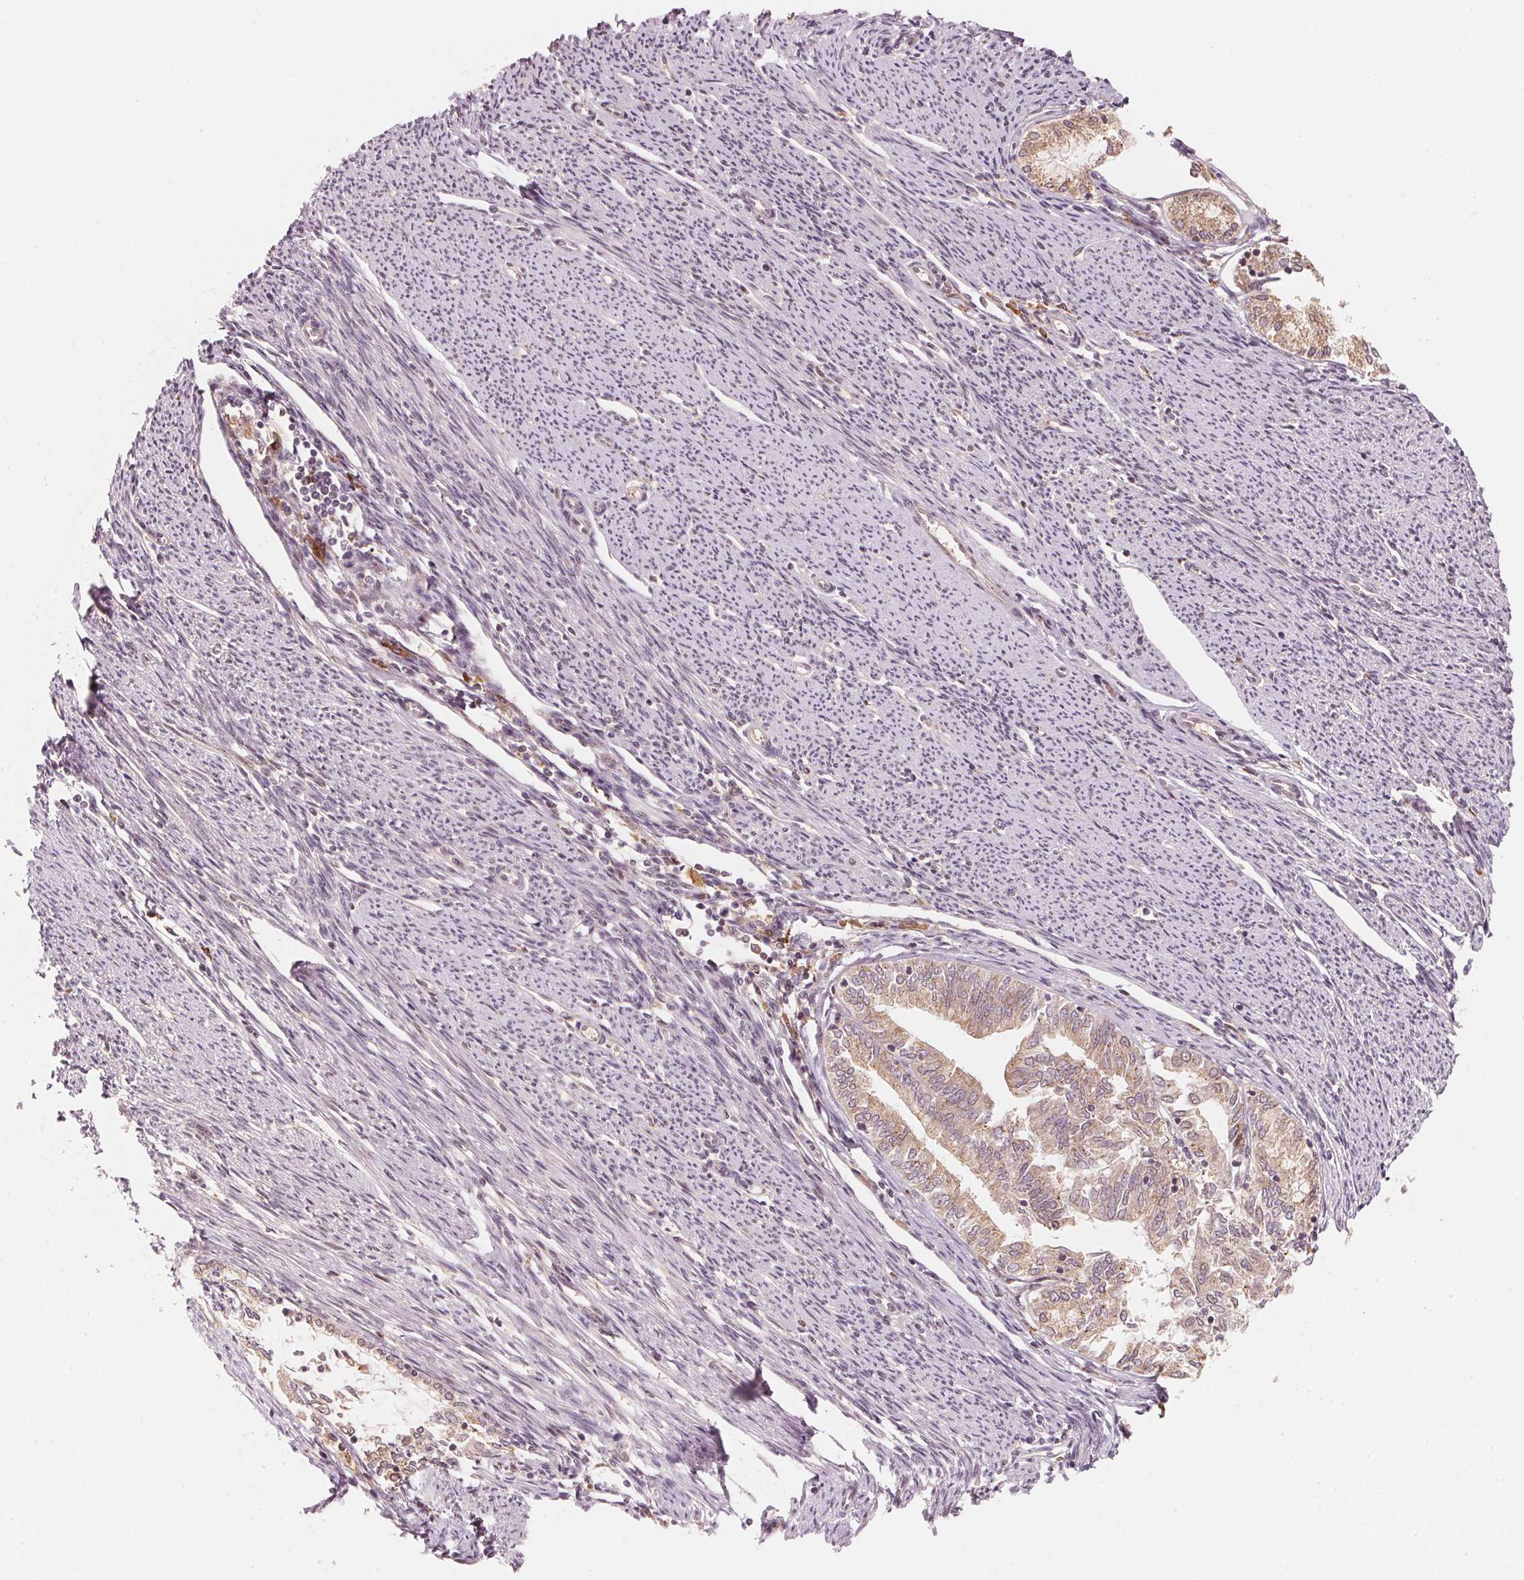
{"staining": {"intensity": "weak", "quantity": "25%-75%", "location": "cytoplasmic/membranous"}, "tissue": "endometrial cancer", "cell_type": "Tumor cells", "image_type": "cancer", "snomed": [{"axis": "morphology", "description": "Adenocarcinoma, NOS"}, {"axis": "topography", "description": "Endometrium"}], "caption": "A photomicrograph showing weak cytoplasmic/membranous staining in about 25%-75% of tumor cells in endometrial cancer, as visualized by brown immunohistochemical staining.", "gene": "PRKN", "patient": {"sex": "female", "age": 79}}